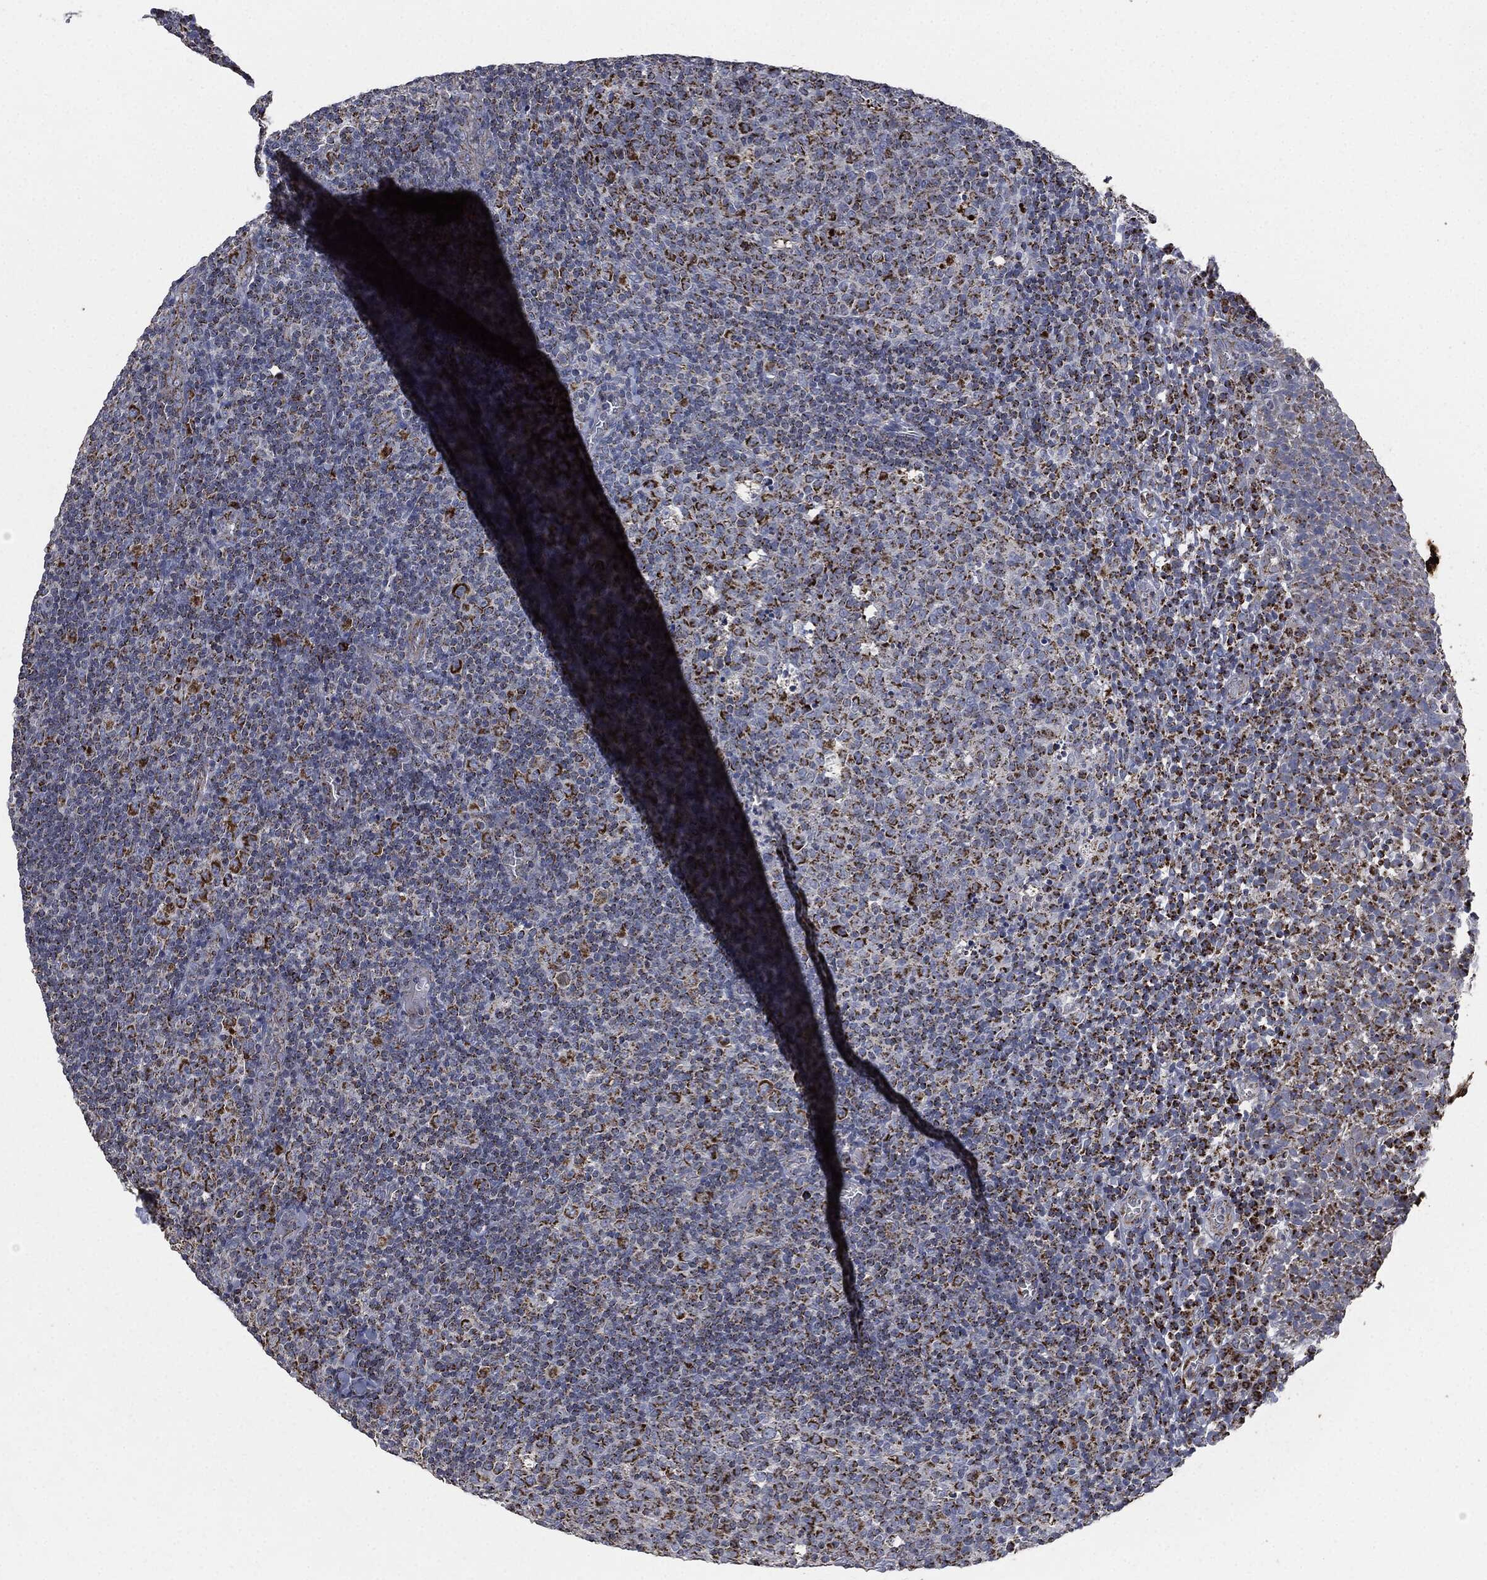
{"staining": {"intensity": "strong", "quantity": "25%-75%", "location": "cytoplasmic/membranous"}, "tissue": "tonsil", "cell_type": "Germinal center cells", "image_type": "normal", "snomed": [{"axis": "morphology", "description": "Normal tissue, NOS"}, {"axis": "topography", "description": "Tonsil"}], "caption": "Immunohistochemistry of normal human tonsil demonstrates high levels of strong cytoplasmic/membranous positivity in approximately 25%-75% of germinal center cells.", "gene": "RYK", "patient": {"sex": "female", "age": 5}}